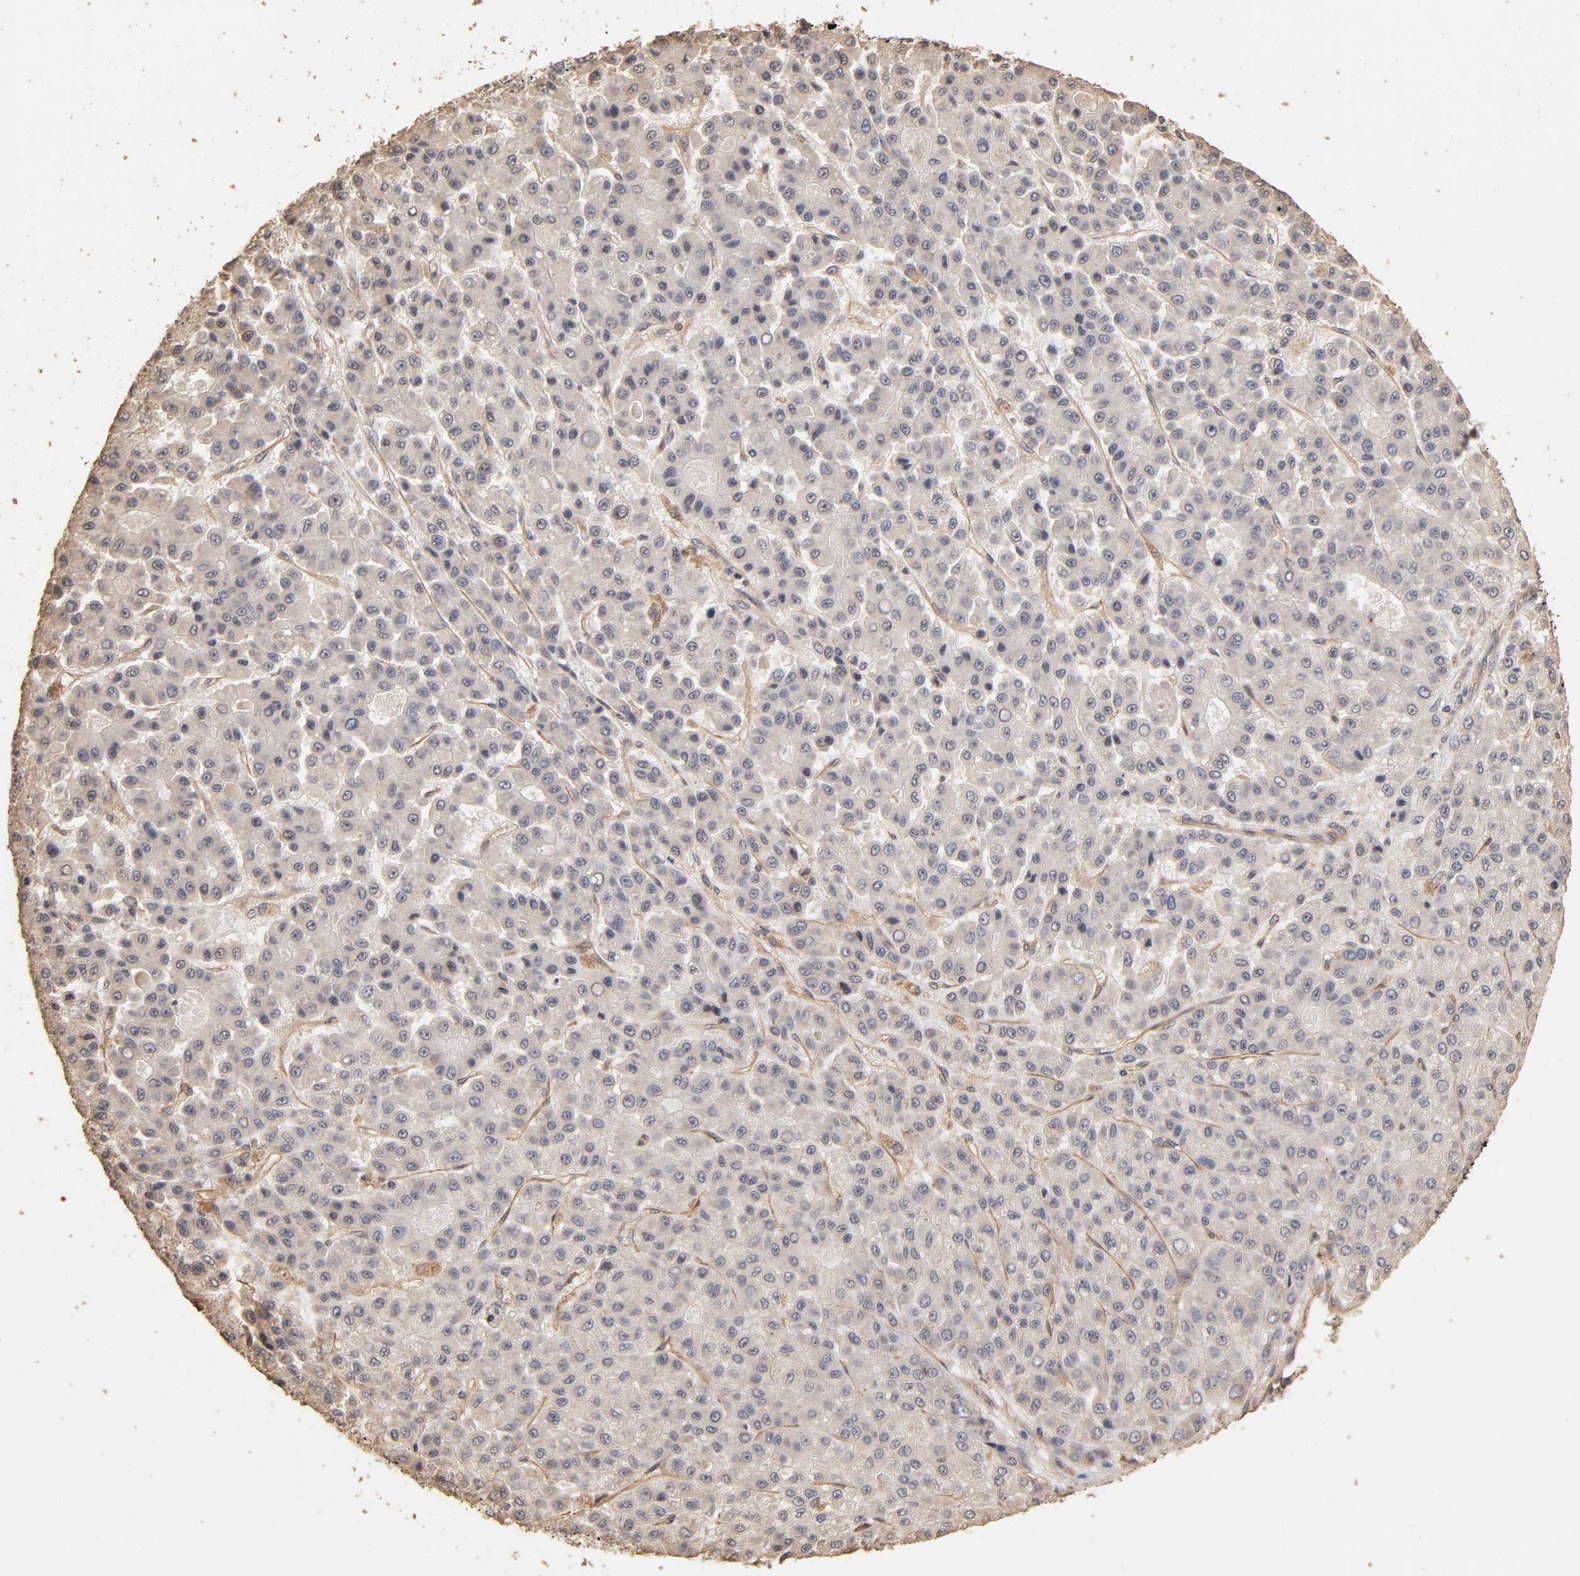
{"staining": {"intensity": "negative", "quantity": "none", "location": "none"}, "tissue": "liver cancer", "cell_type": "Tumor cells", "image_type": "cancer", "snomed": [{"axis": "morphology", "description": "Carcinoma, Hepatocellular, NOS"}, {"axis": "topography", "description": "Liver"}], "caption": "Immunohistochemistry histopathology image of neoplastic tissue: human hepatocellular carcinoma (liver) stained with DAB (3,3'-diaminobenzidine) exhibits no significant protein positivity in tumor cells. (DAB immunohistochemistry, high magnification).", "gene": "VSIG4", "patient": {"sex": "male", "age": 70}}